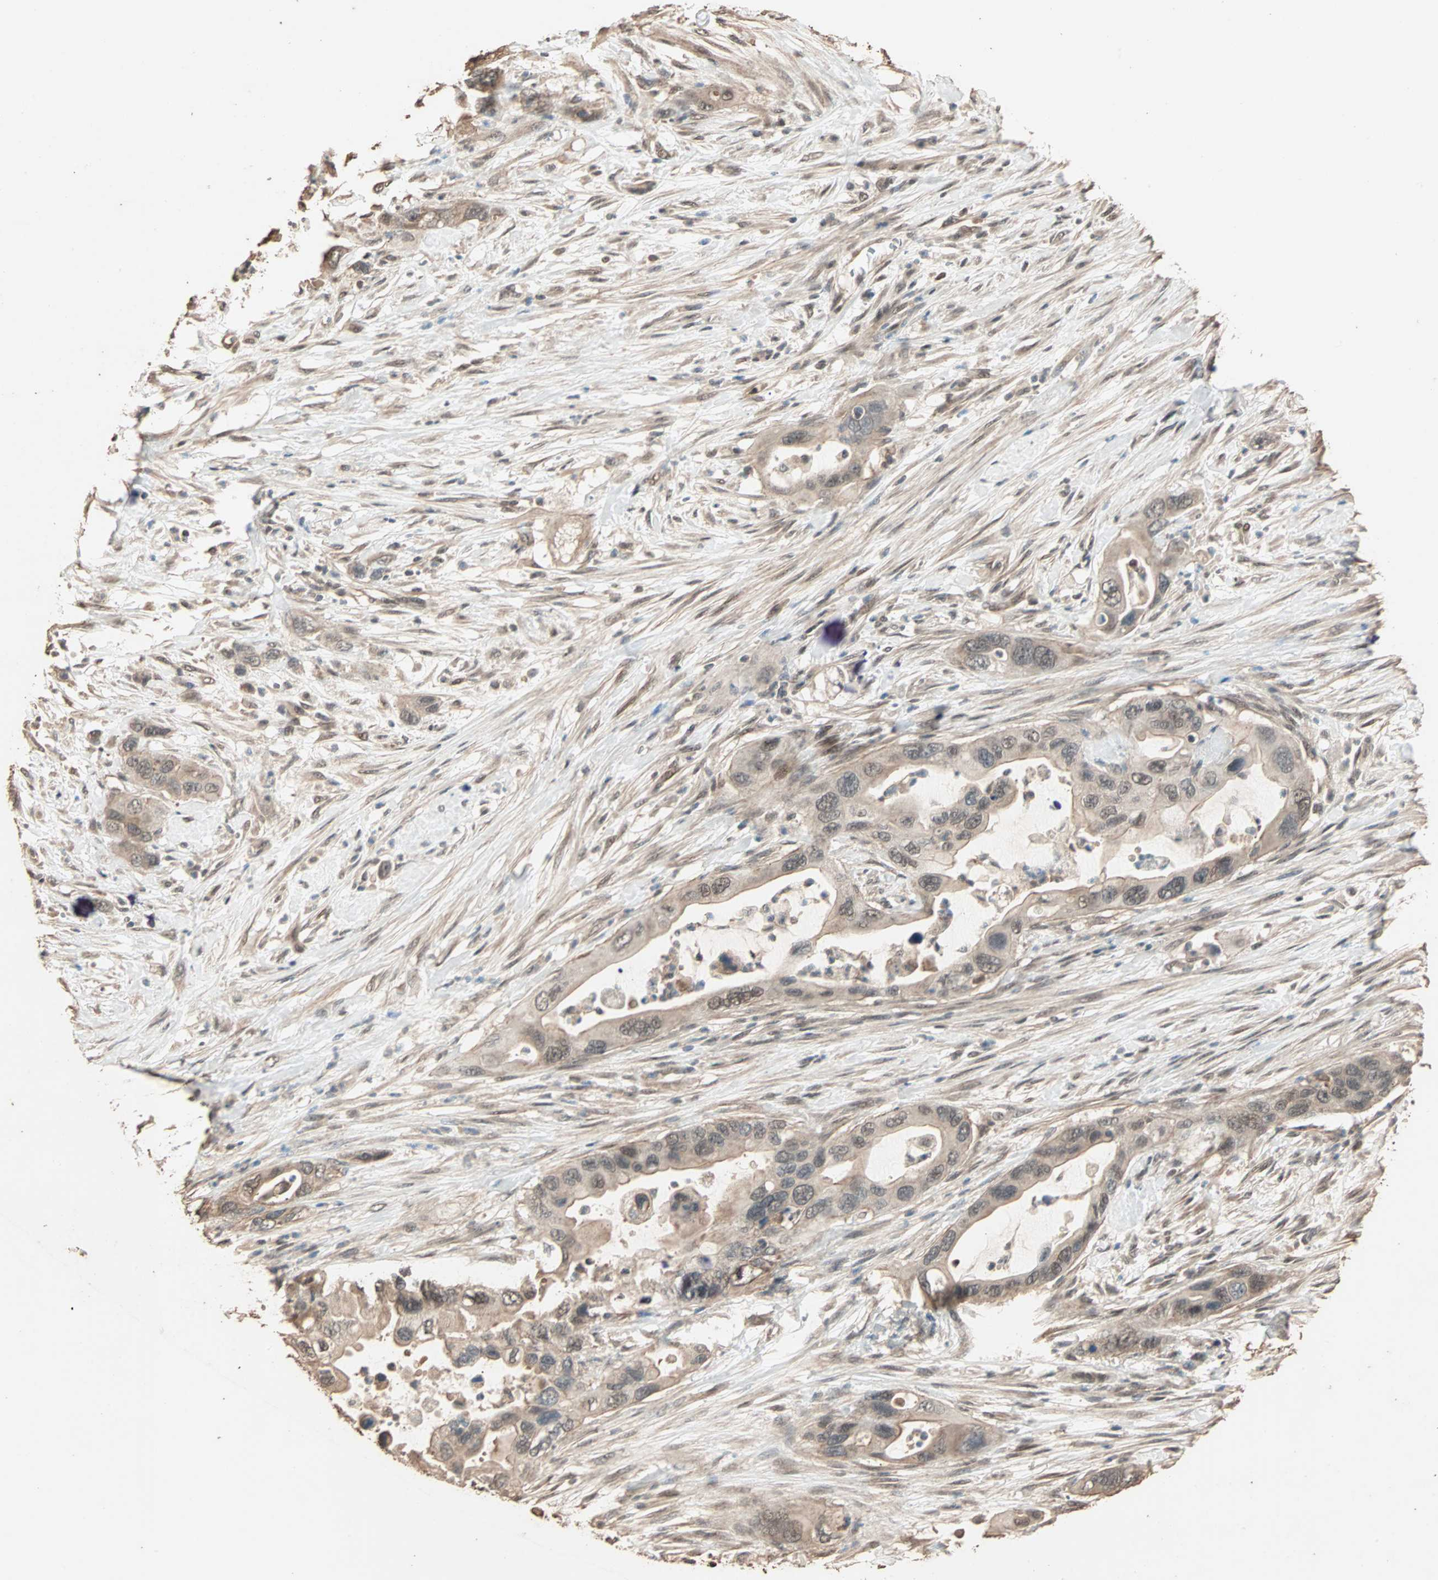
{"staining": {"intensity": "moderate", "quantity": ">75%", "location": "cytoplasmic/membranous,nuclear"}, "tissue": "pancreatic cancer", "cell_type": "Tumor cells", "image_type": "cancer", "snomed": [{"axis": "morphology", "description": "Adenocarcinoma, NOS"}, {"axis": "topography", "description": "Pancreas"}], "caption": "IHC staining of adenocarcinoma (pancreatic), which demonstrates medium levels of moderate cytoplasmic/membranous and nuclear positivity in approximately >75% of tumor cells indicating moderate cytoplasmic/membranous and nuclear protein expression. The staining was performed using DAB (brown) for protein detection and nuclei were counterstained in hematoxylin (blue).", "gene": "ZBTB33", "patient": {"sex": "female", "age": 71}}